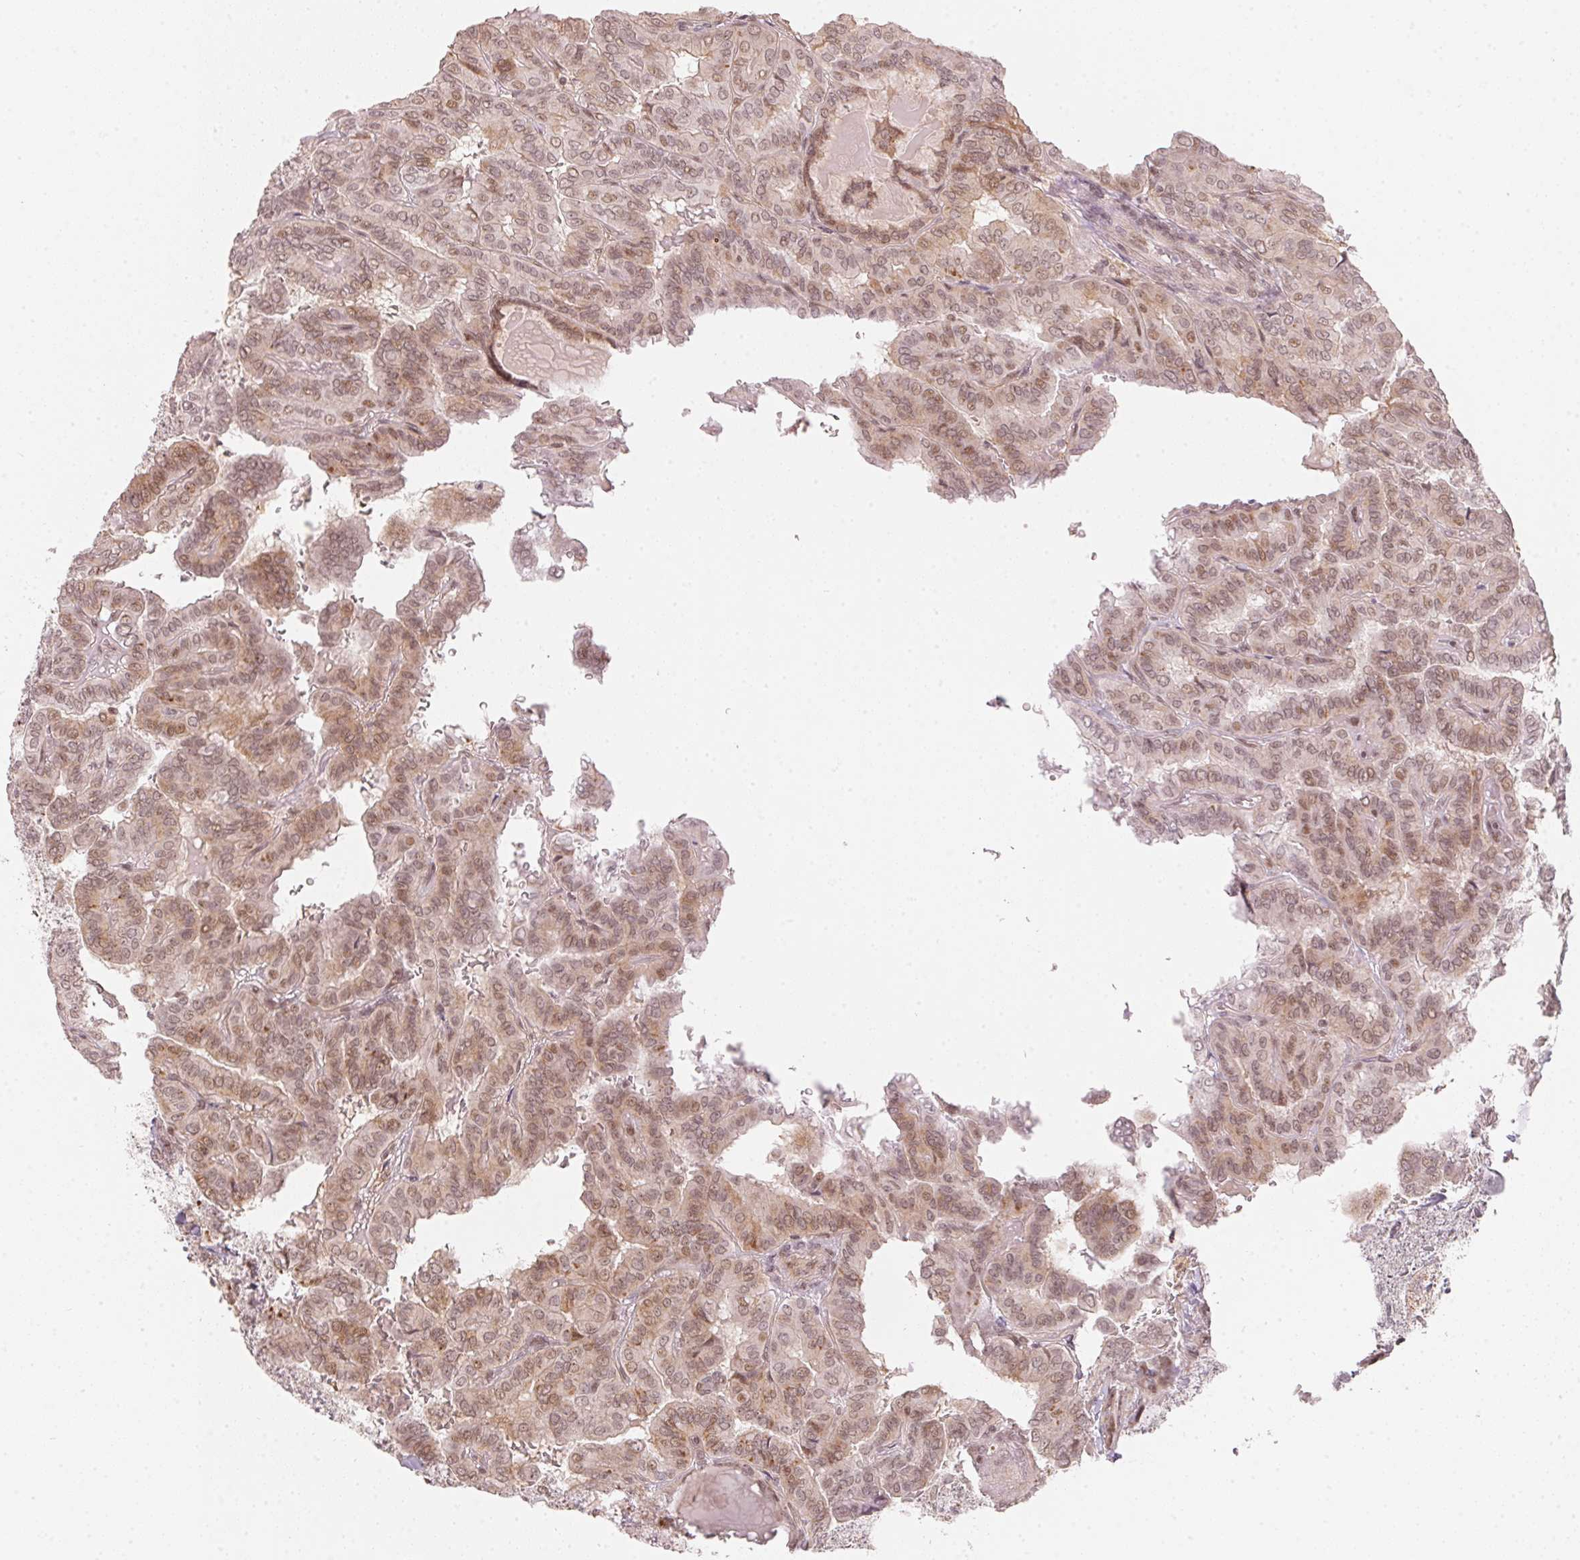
{"staining": {"intensity": "moderate", "quantity": ">75%", "location": "cytoplasmic/membranous,nuclear"}, "tissue": "thyroid cancer", "cell_type": "Tumor cells", "image_type": "cancer", "snomed": [{"axis": "morphology", "description": "Papillary adenocarcinoma, NOS"}, {"axis": "topography", "description": "Thyroid gland"}], "caption": "Immunohistochemistry (IHC) histopathology image of neoplastic tissue: papillary adenocarcinoma (thyroid) stained using immunohistochemistry shows medium levels of moderate protein expression localized specifically in the cytoplasmic/membranous and nuclear of tumor cells, appearing as a cytoplasmic/membranous and nuclear brown color.", "gene": "KAT6A", "patient": {"sex": "female", "age": 46}}